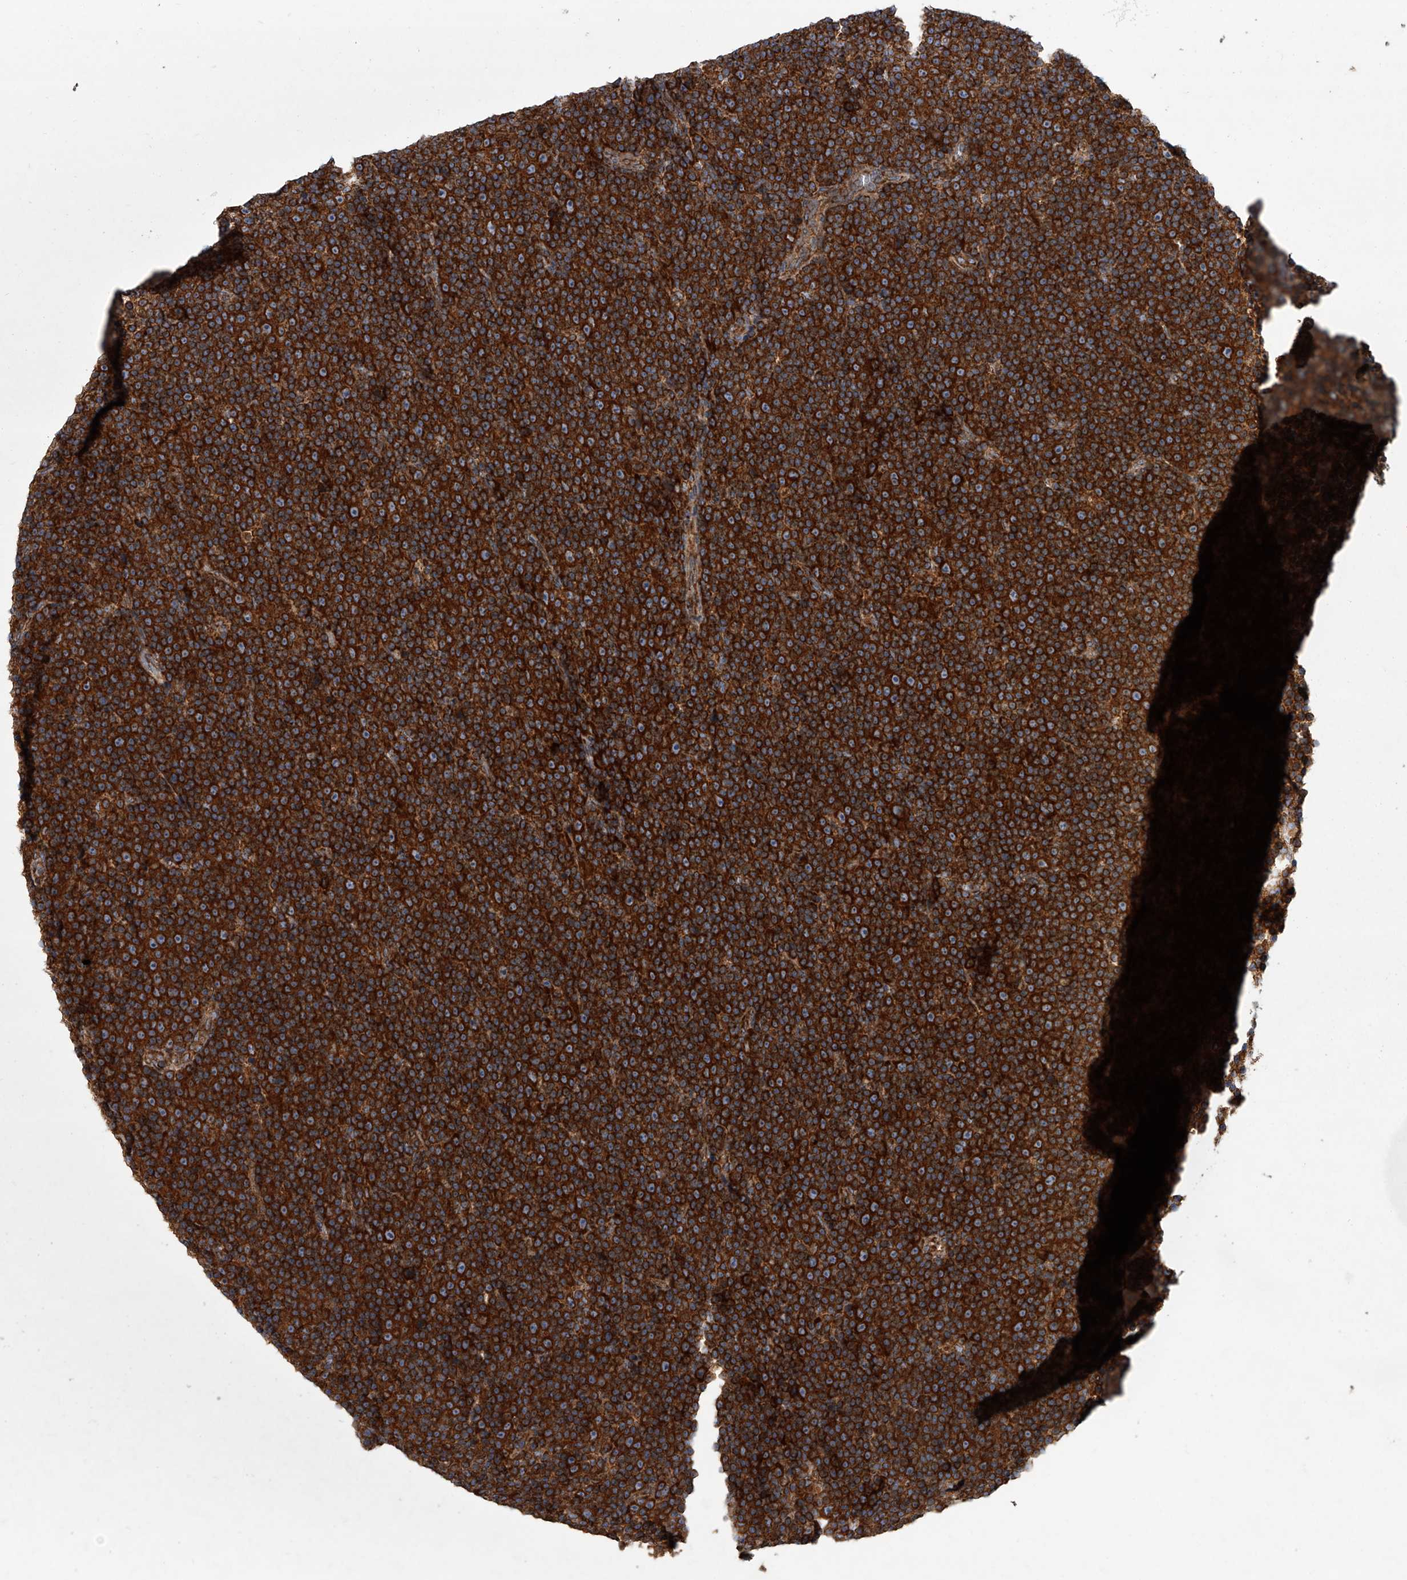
{"staining": {"intensity": "strong", "quantity": ">75%", "location": "cytoplasmic/membranous"}, "tissue": "lymphoma", "cell_type": "Tumor cells", "image_type": "cancer", "snomed": [{"axis": "morphology", "description": "Malignant lymphoma, non-Hodgkin's type, Low grade"}, {"axis": "topography", "description": "Lymph node"}], "caption": "This is an image of immunohistochemistry staining of malignant lymphoma, non-Hodgkin's type (low-grade), which shows strong staining in the cytoplasmic/membranous of tumor cells.", "gene": "ZC3H15", "patient": {"sex": "female", "age": 67}}